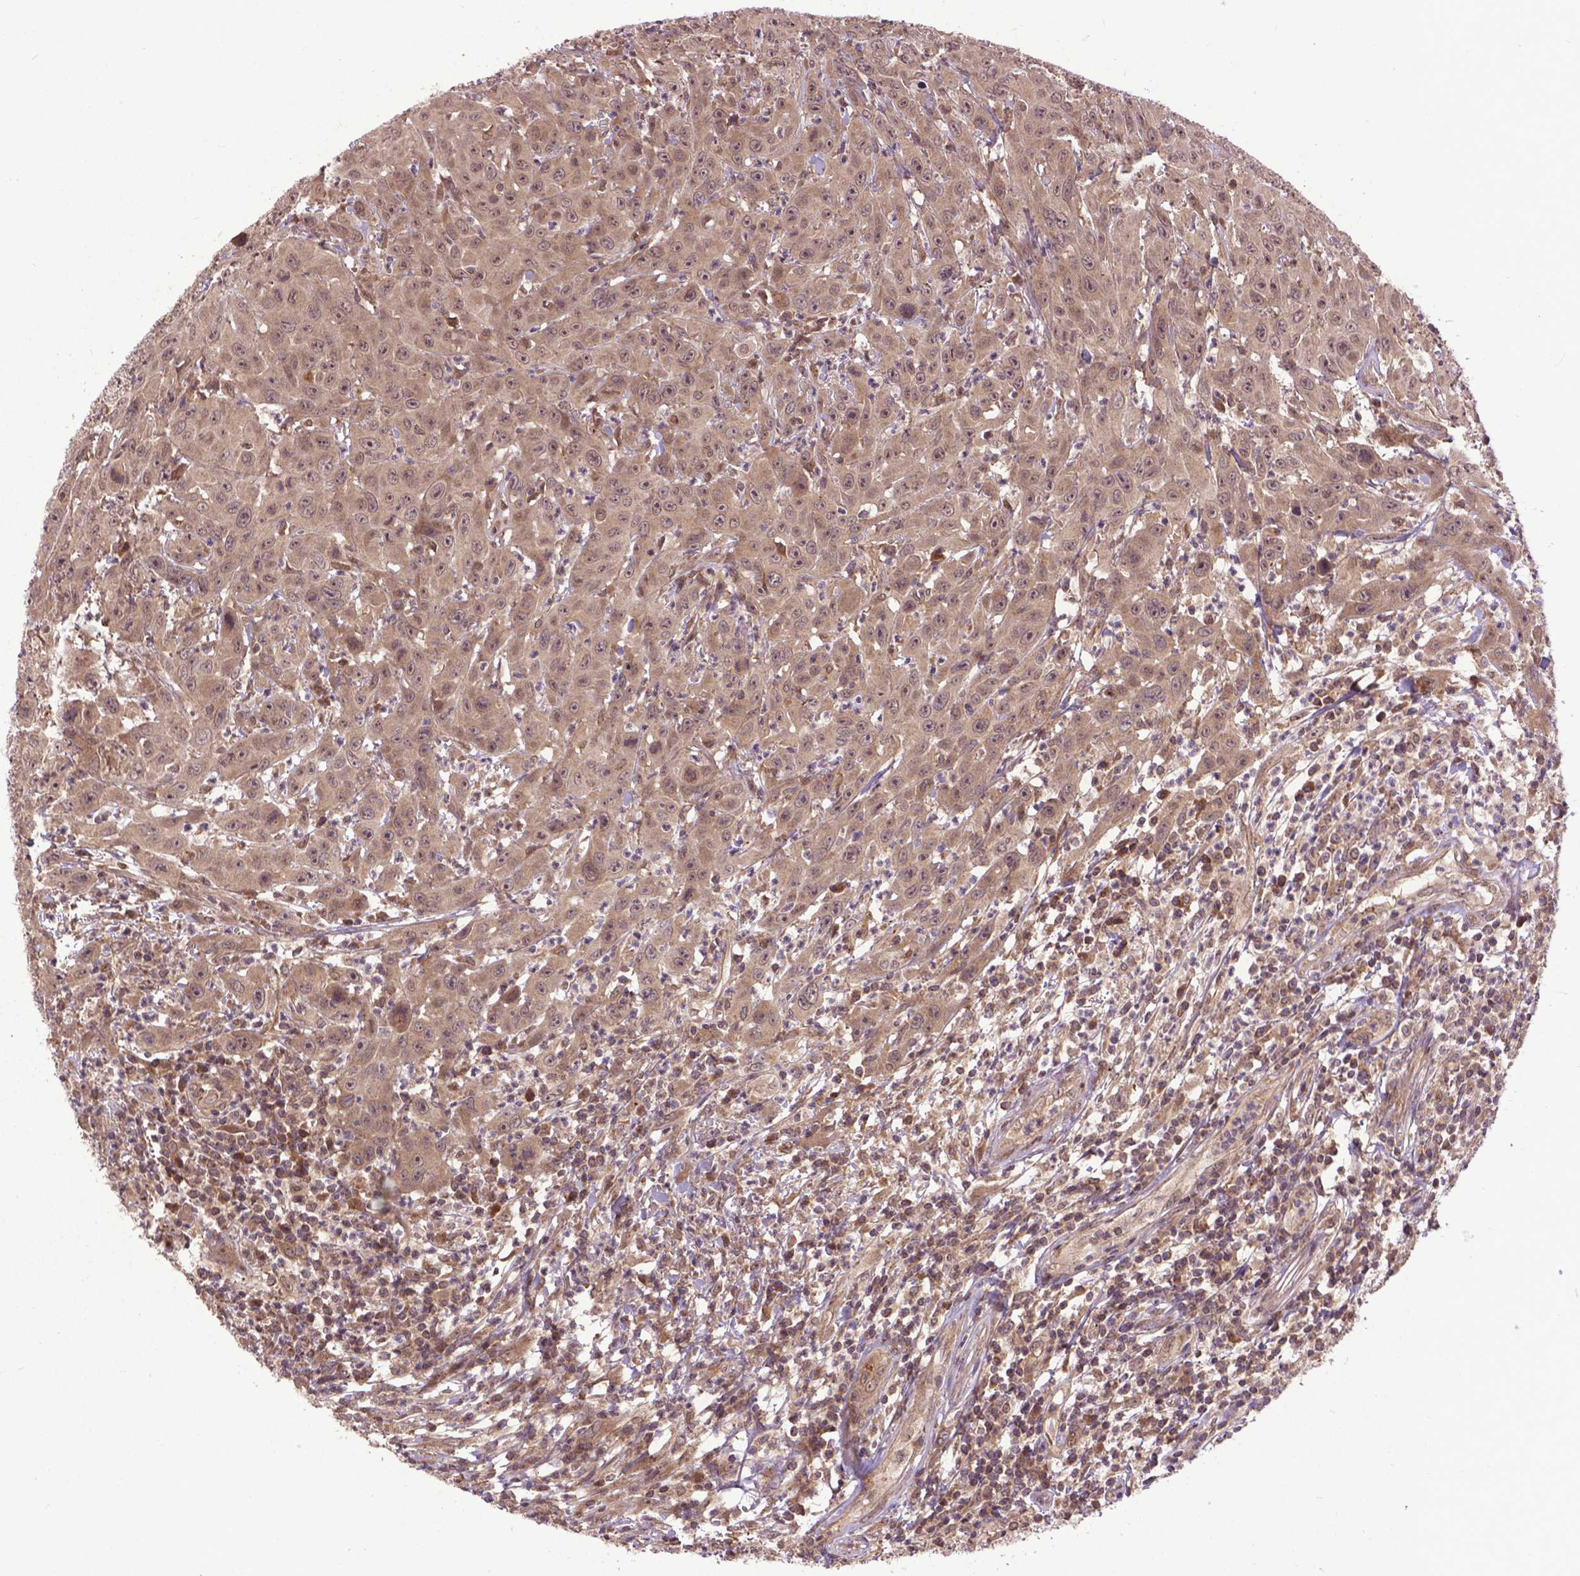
{"staining": {"intensity": "weak", "quantity": ">75%", "location": "cytoplasmic/membranous"}, "tissue": "head and neck cancer", "cell_type": "Tumor cells", "image_type": "cancer", "snomed": [{"axis": "morphology", "description": "Squamous cell carcinoma, NOS"}, {"axis": "topography", "description": "Skin"}, {"axis": "topography", "description": "Head-Neck"}], "caption": "Head and neck squamous cell carcinoma stained with immunohistochemistry (IHC) reveals weak cytoplasmic/membranous staining in approximately >75% of tumor cells.", "gene": "ZNF616", "patient": {"sex": "male", "age": 80}}